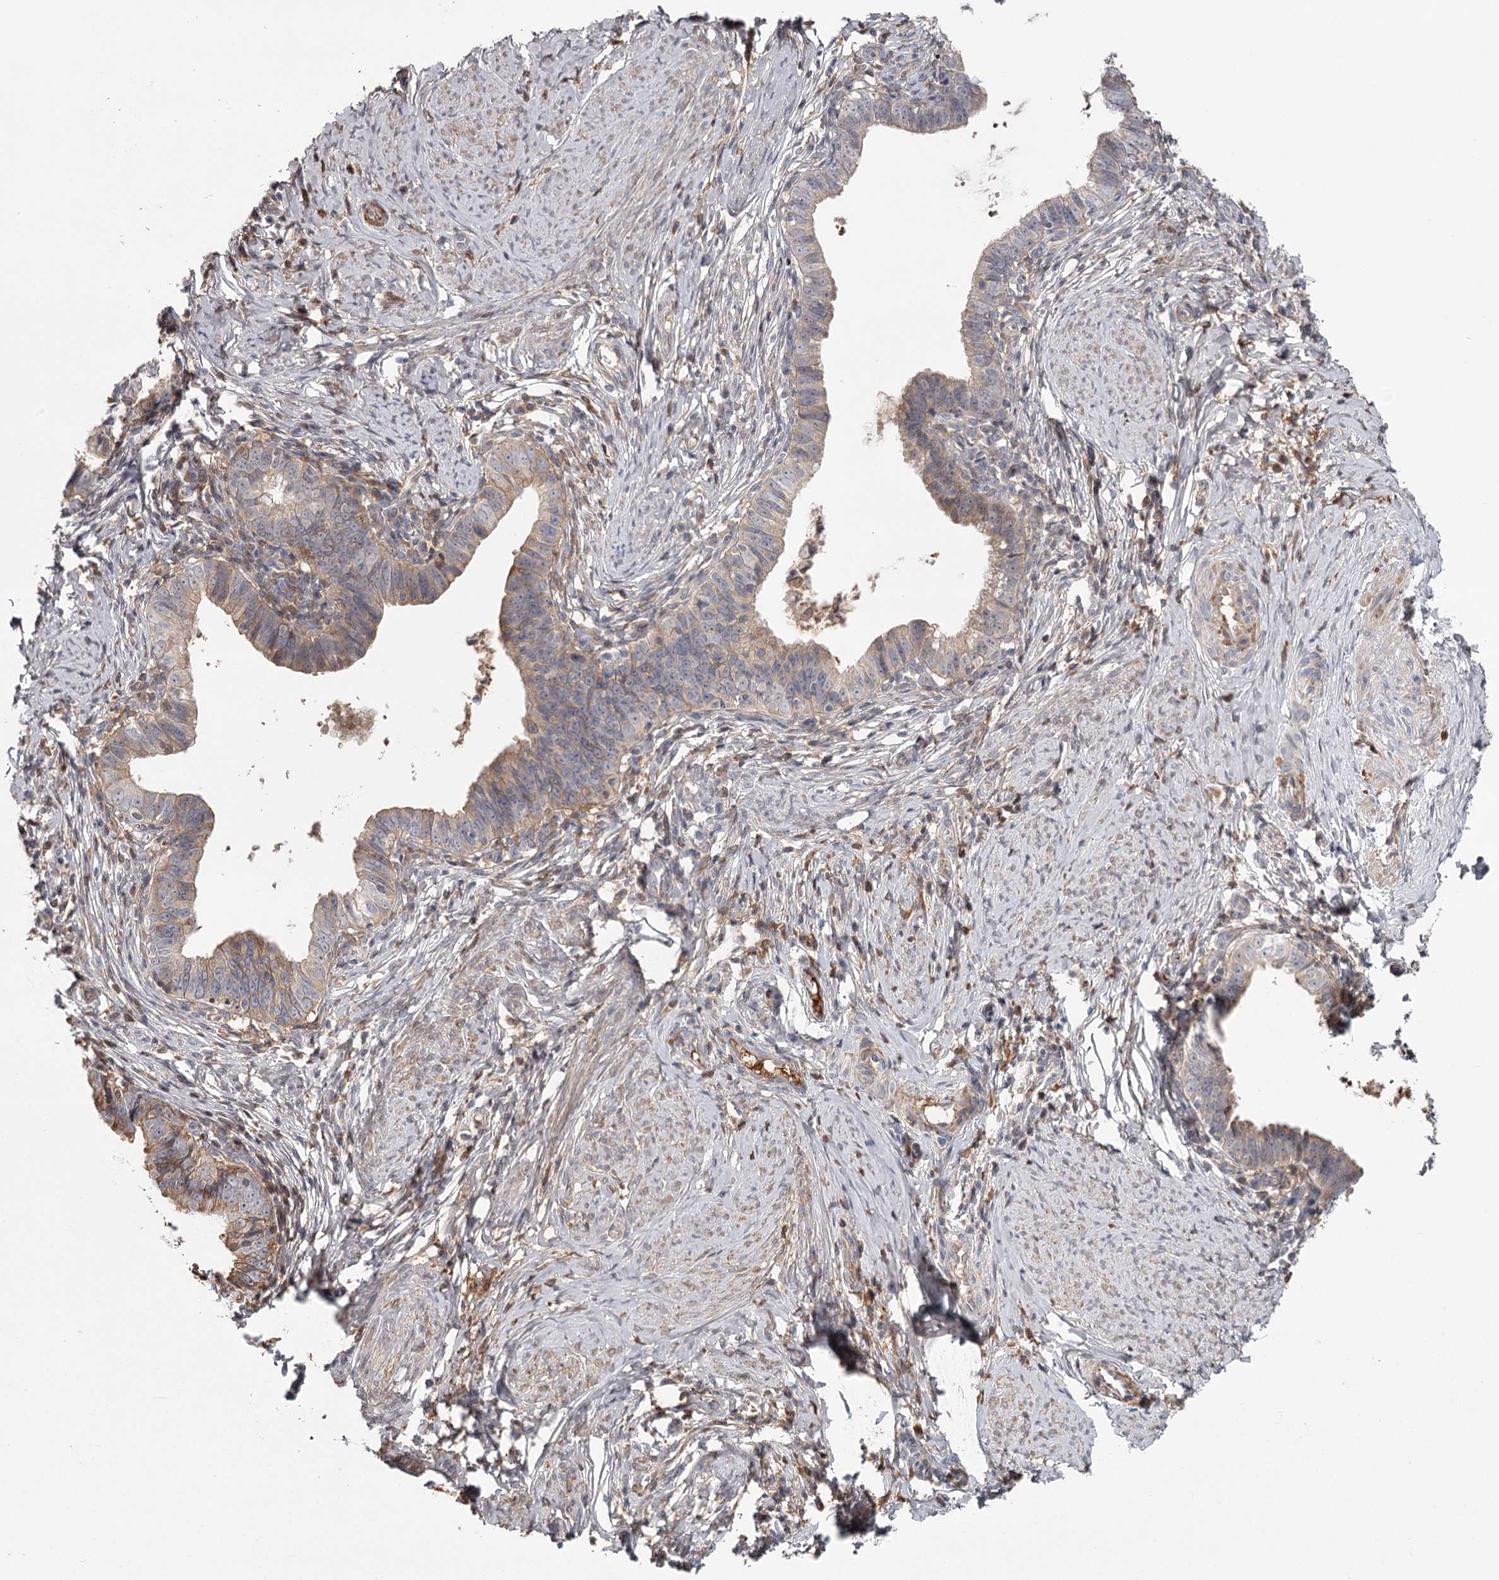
{"staining": {"intensity": "moderate", "quantity": "<25%", "location": "cytoplasmic/membranous"}, "tissue": "cervical cancer", "cell_type": "Tumor cells", "image_type": "cancer", "snomed": [{"axis": "morphology", "description": "Adenocarcinoma, NOS"}, {"axis": "topography", "description": "Cervix"}], "caption": "Immunohistochemical staining of adenocarcinoma (cervical) exhibits low levels of moderate cytoplasmic/membranous protein positivity in approximately <25% of tumor cells. The protein is stained brown, and the nuclei are stained in blue (DAB IHC with brightfield microscopy, high magnification).", "gene": "DHRS9", "patient": {"sex": "female", "age": 36}}